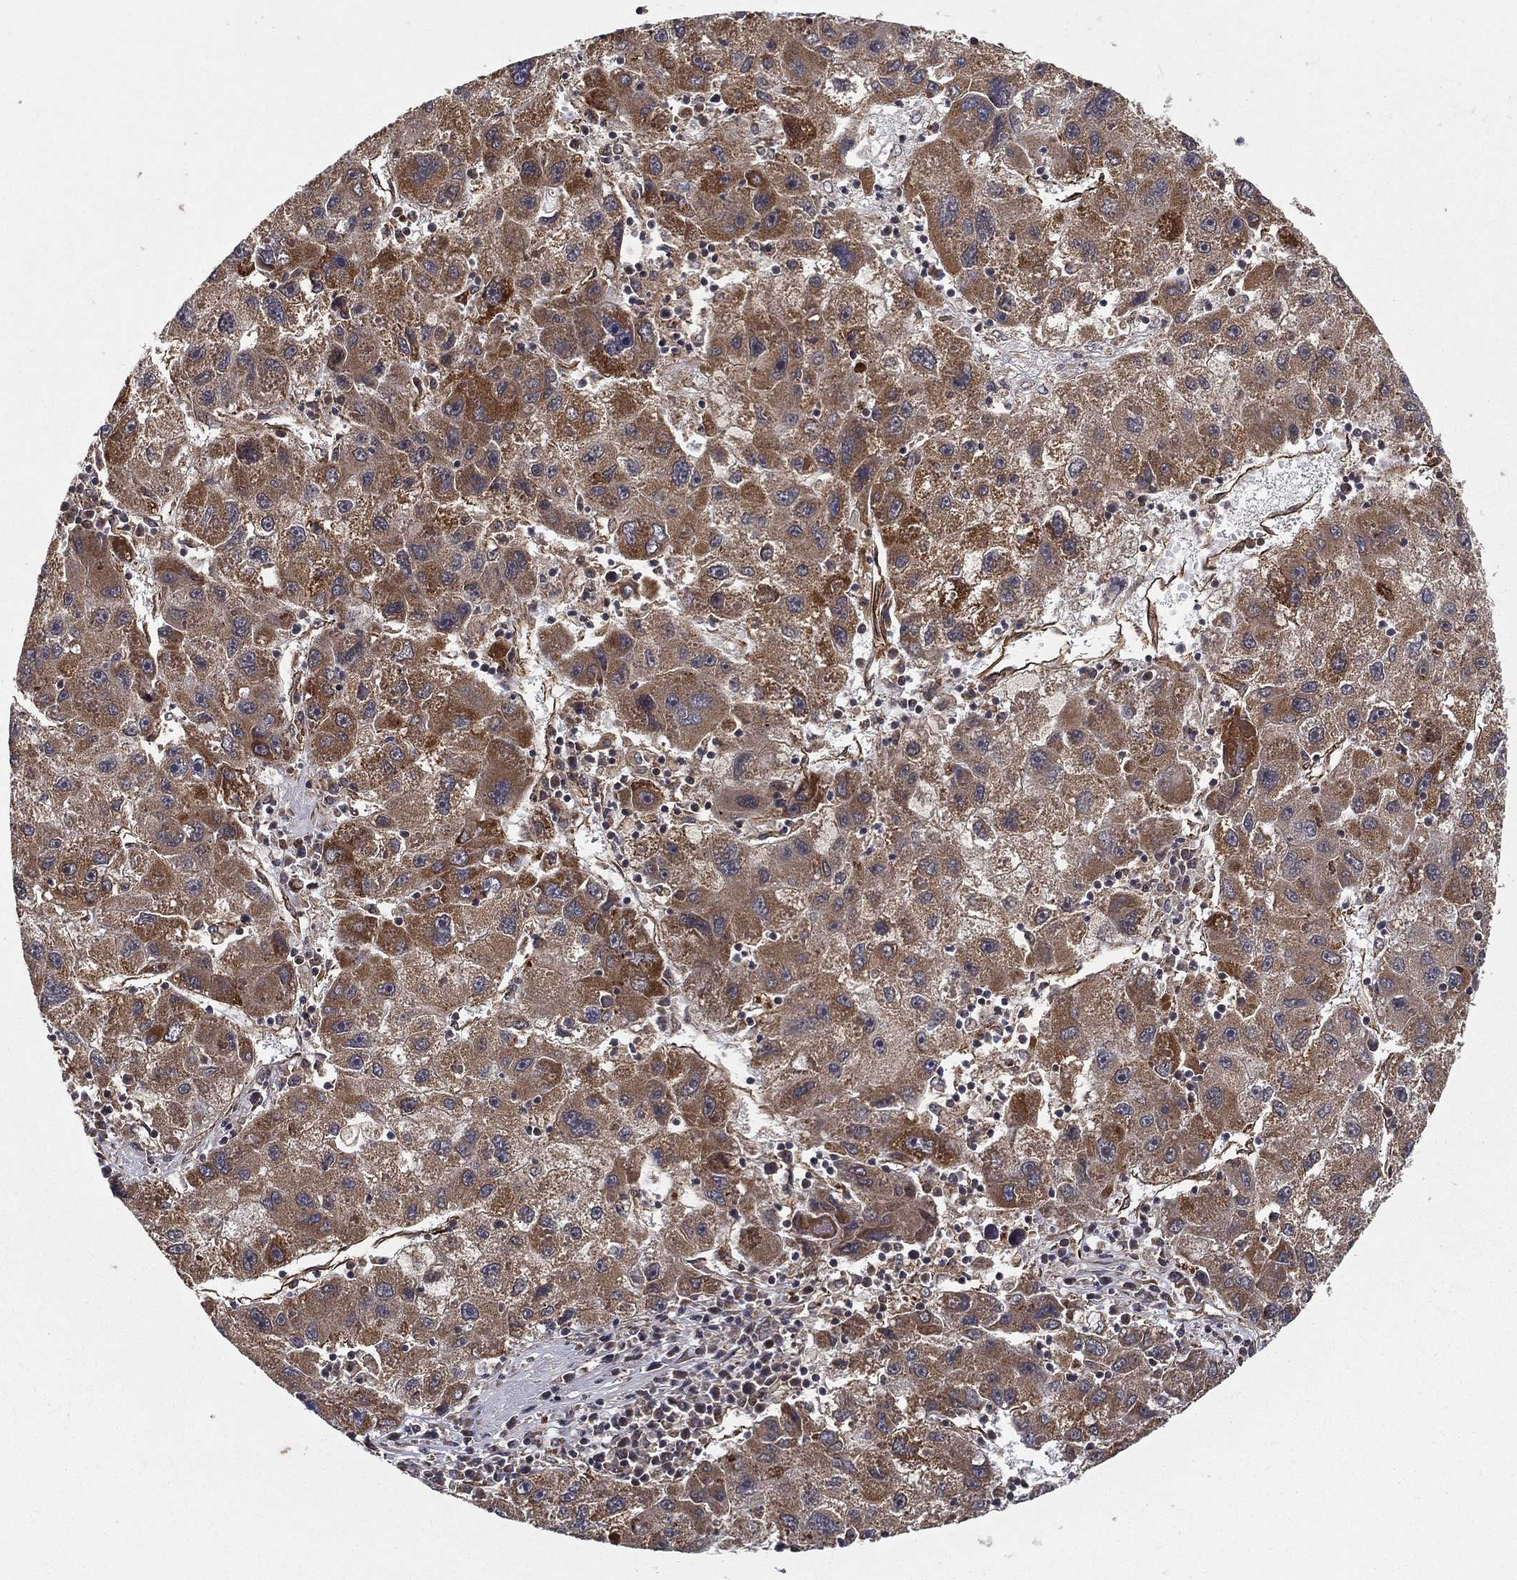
{"staining": {"intensity": "moderate", "quantity": ">75%", "location": "cytoplasmic/membranous"}, "tissue": "liver cancer", "cell_type": "Tumor cells", "image_type": "cancer", "snomed": [{"axis": "morphology", "description": "Carcinoma, Hepatocellular, NOS"}, {"axis": "topography", "description": "Liver"}], "caption": "The image demonstrates staining of hepatocellular carcinoma (liver), revealing moderate cytoplasmic/membranous protein staining (brown color) within tumor cells.", "gene": "UACA", "patient": {"sex": "male", "age": 75}}